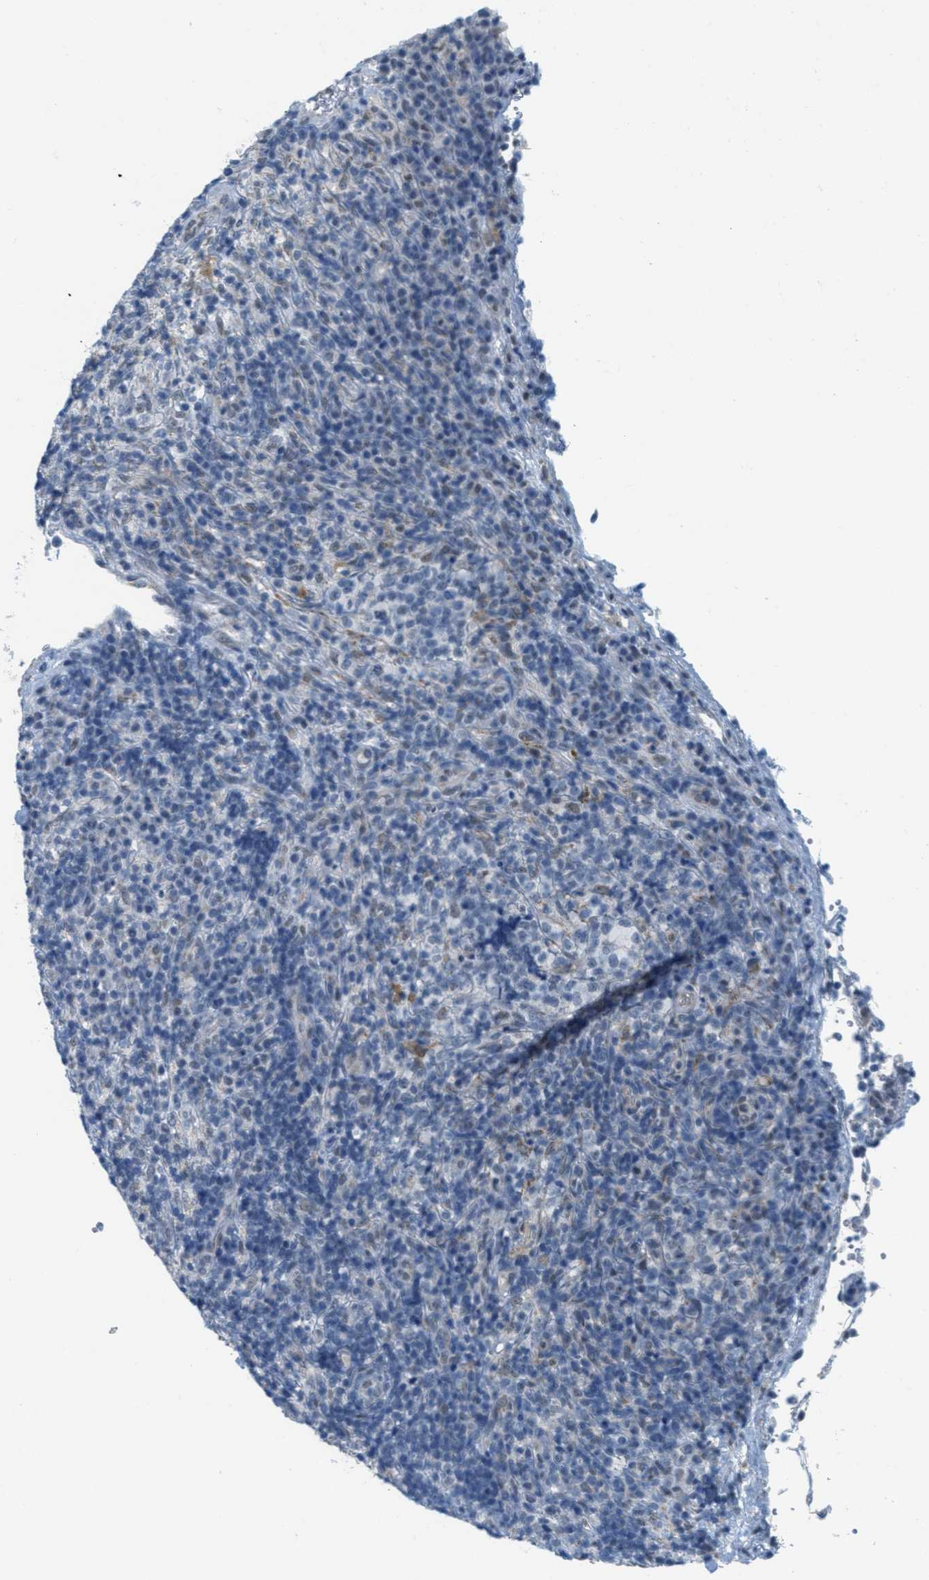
{"staining": {"intensity": "negative", "quantity": "none", "location": "none"}, "tissue": "lymphoma", "cell_type": "Tumor cells", "image_type": "cancer", "snomed": [{"axis": "morphology", "description": "Malignant lymphoma, non-Hodgkin's type, High grade"}, {"axis": "topography", "description": "Lymph node"}], "caption": "There is no significant positivity in tumor cells of high-grade malignant lymphoma, non-Hodgkin's type.", "gene": "HS3ST2", "patient": {"sex": "female", "age": 76}}